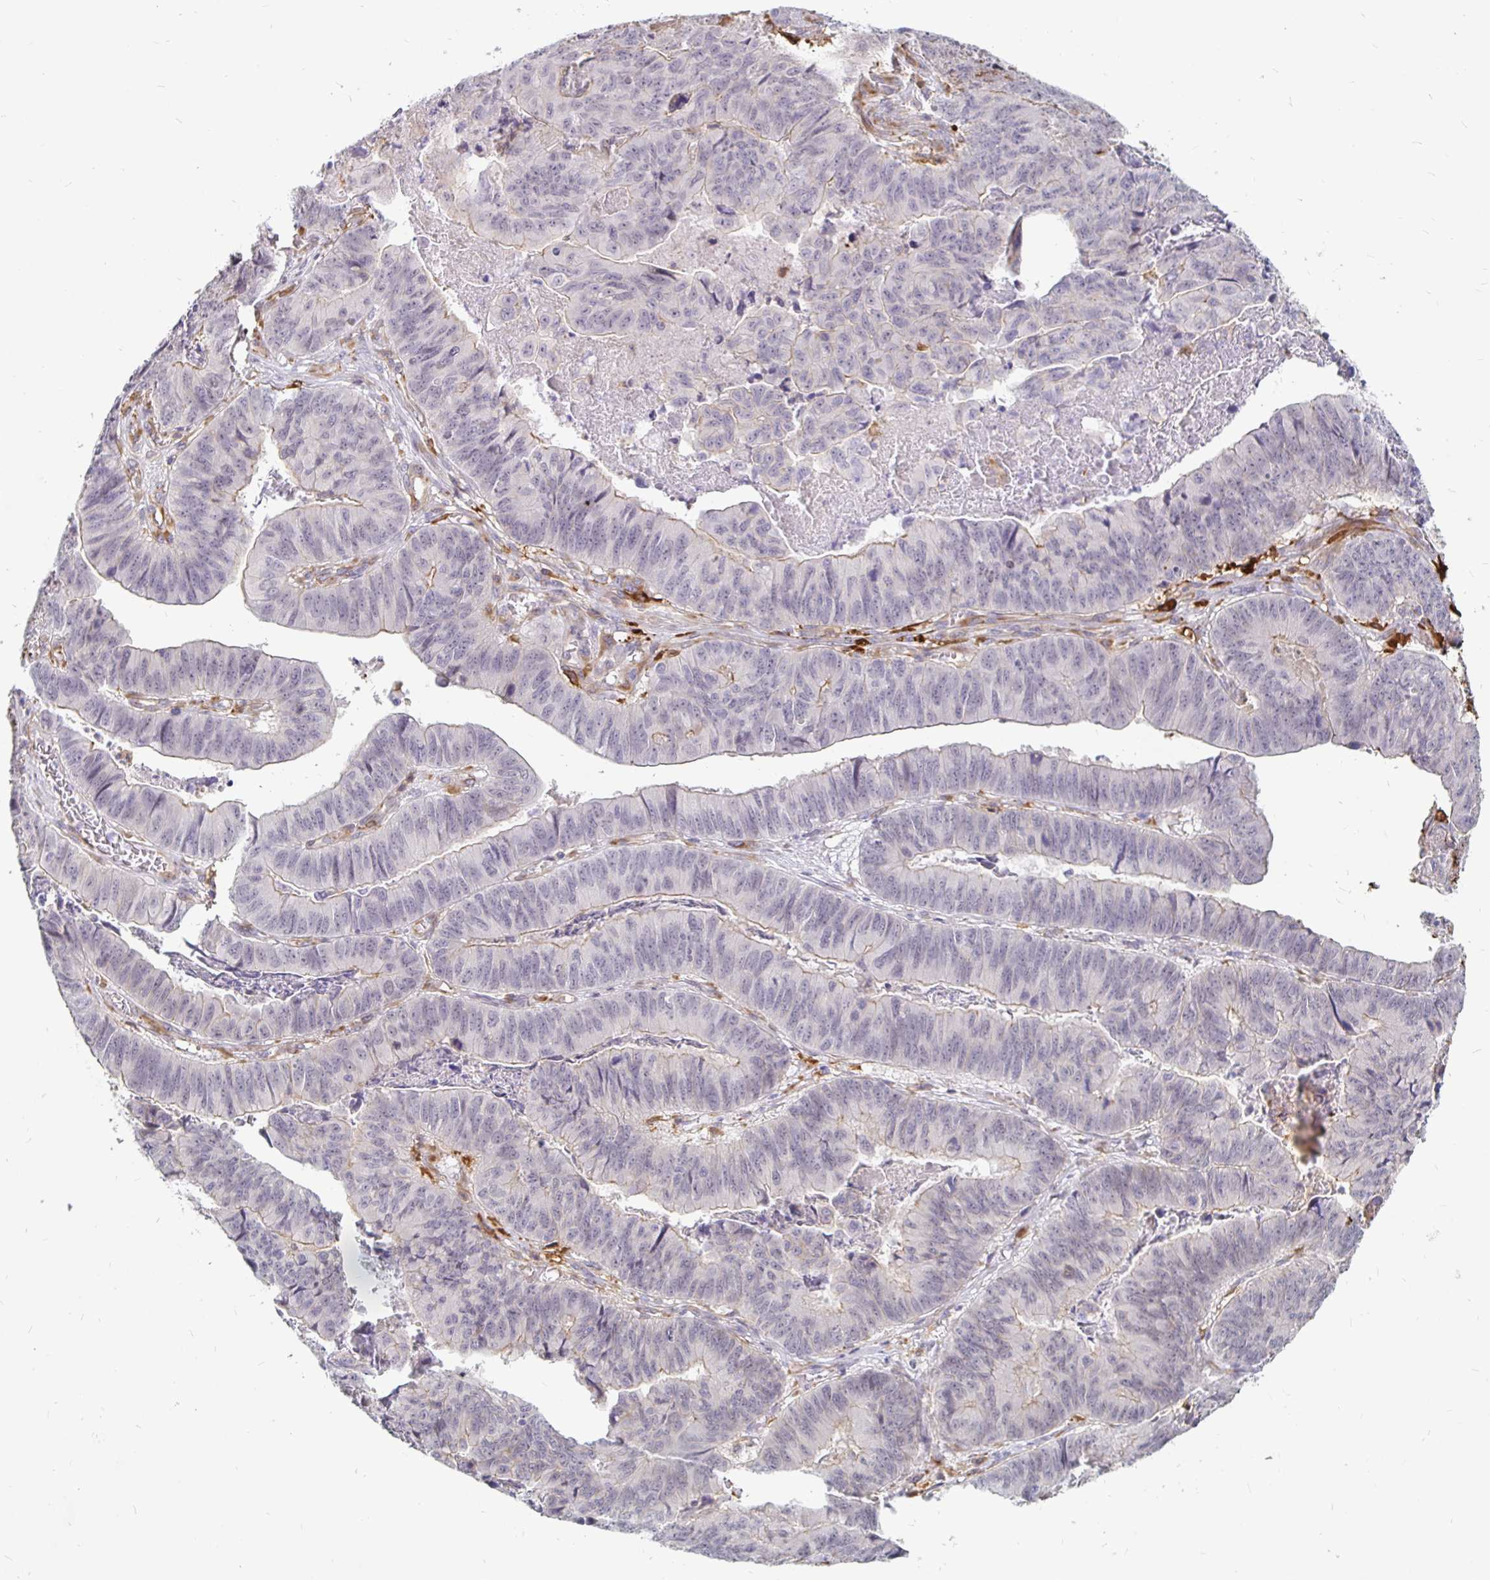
{"staining": {"intensity": "negative", "quantity": "none", "location": "none"}, "tissue": "stomach cancer", "cell_type": "Tumor cells", "image_type": "cancer", "snomed": [{"axis": "morphology", "description": "Adenocarcinoma, NOS"}, {"axis": "topography", "description": "Stomach, lower"}], "caption": "Tumor cells show no significant expression in adenocarcinoma (stomach).", "gene": "CCDC85A", "patient": {"sex": "male", "age": 77}}